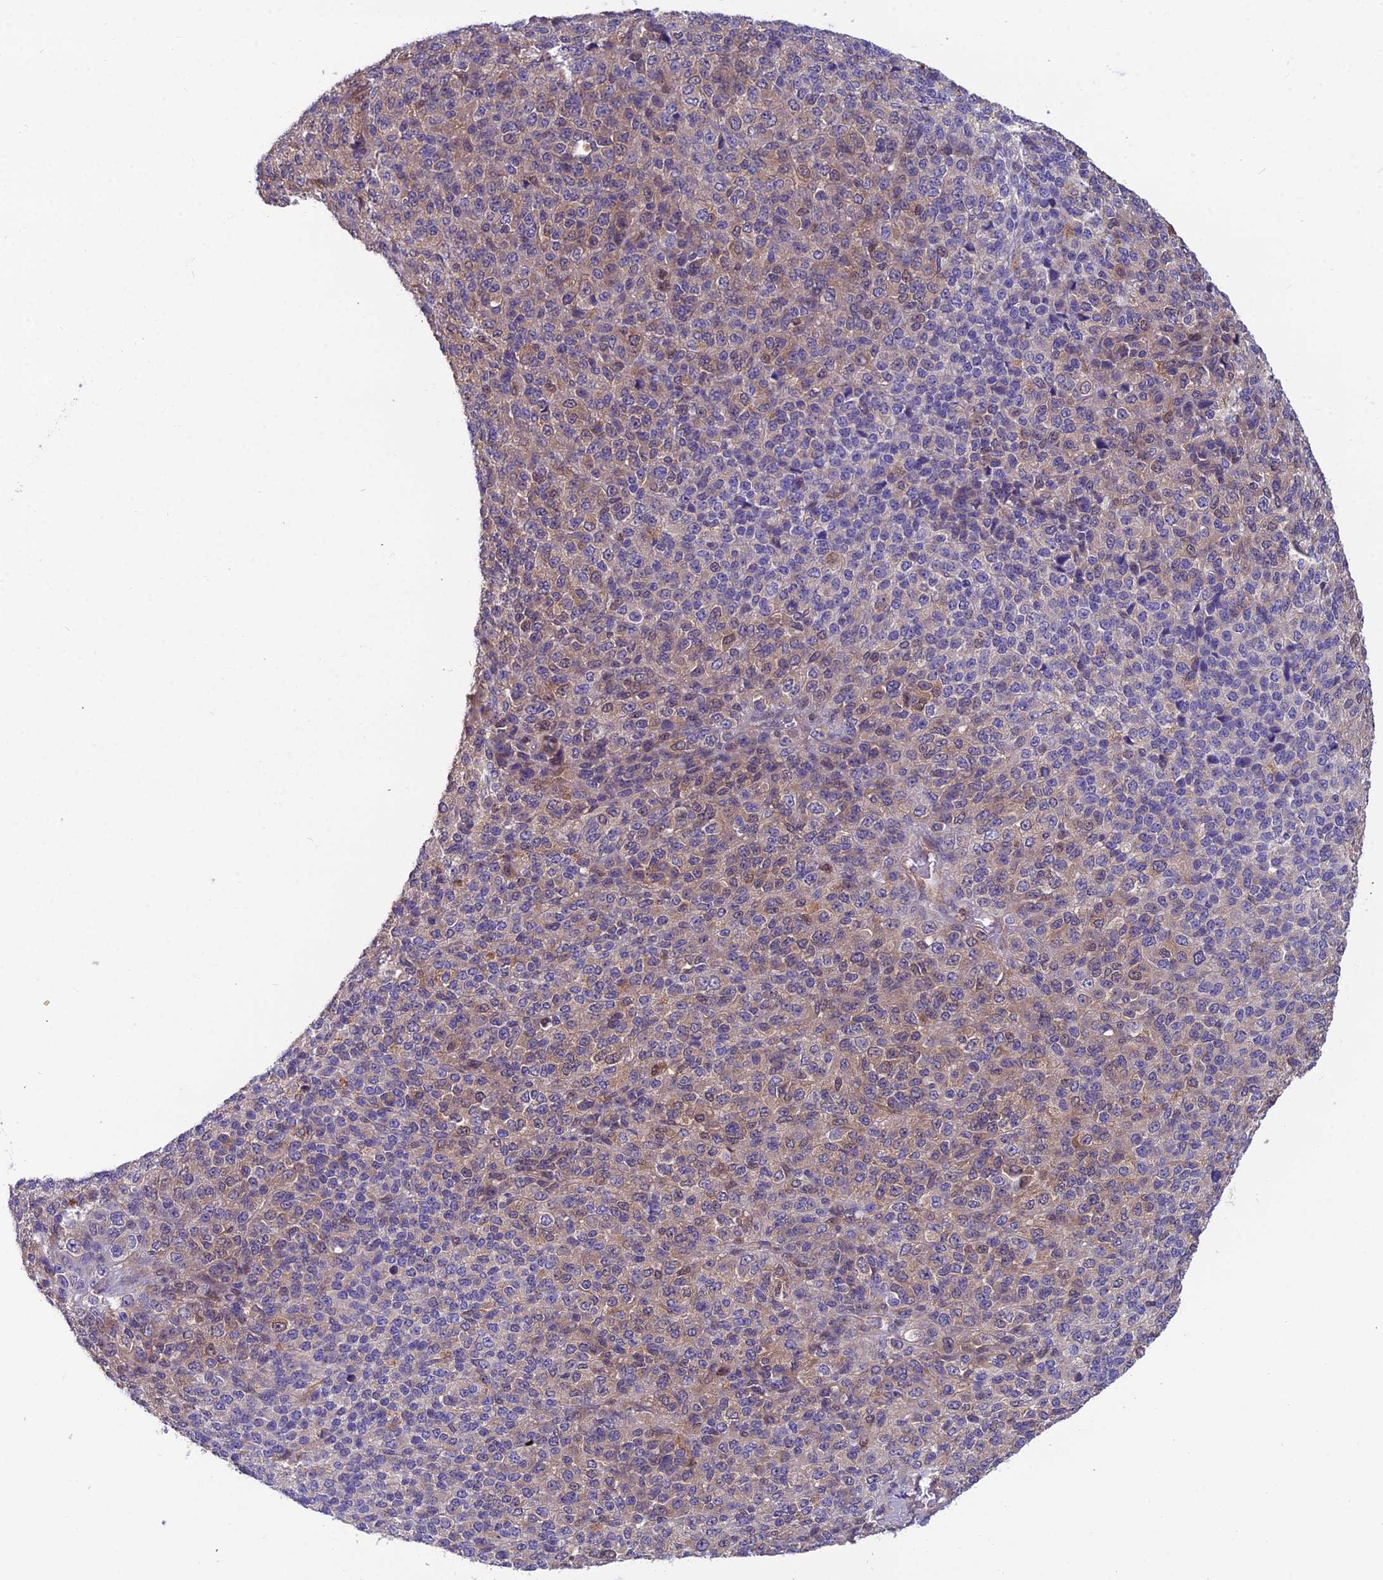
{"staining": {"intensity": "weak", "quantity": "25%-75%", "location": "cytoplasmic/membranous"}, "tissue": "melanoma", "cell_type": "Tumor cells", "image_type": "cancer", "snomed": [{"axis": "morphology", "description": "Malignant melanoma, Metastatic site"}, {"axis": "topography", "description": "Brain"}], "caption": "Protein expression by immunohistochemistry displays weak cytoplasmic/membranous staining in about 25%-75% of tumor cells in melanoma.", "gene": "MVD", "patient": {"sex": "female", "age": 56}}